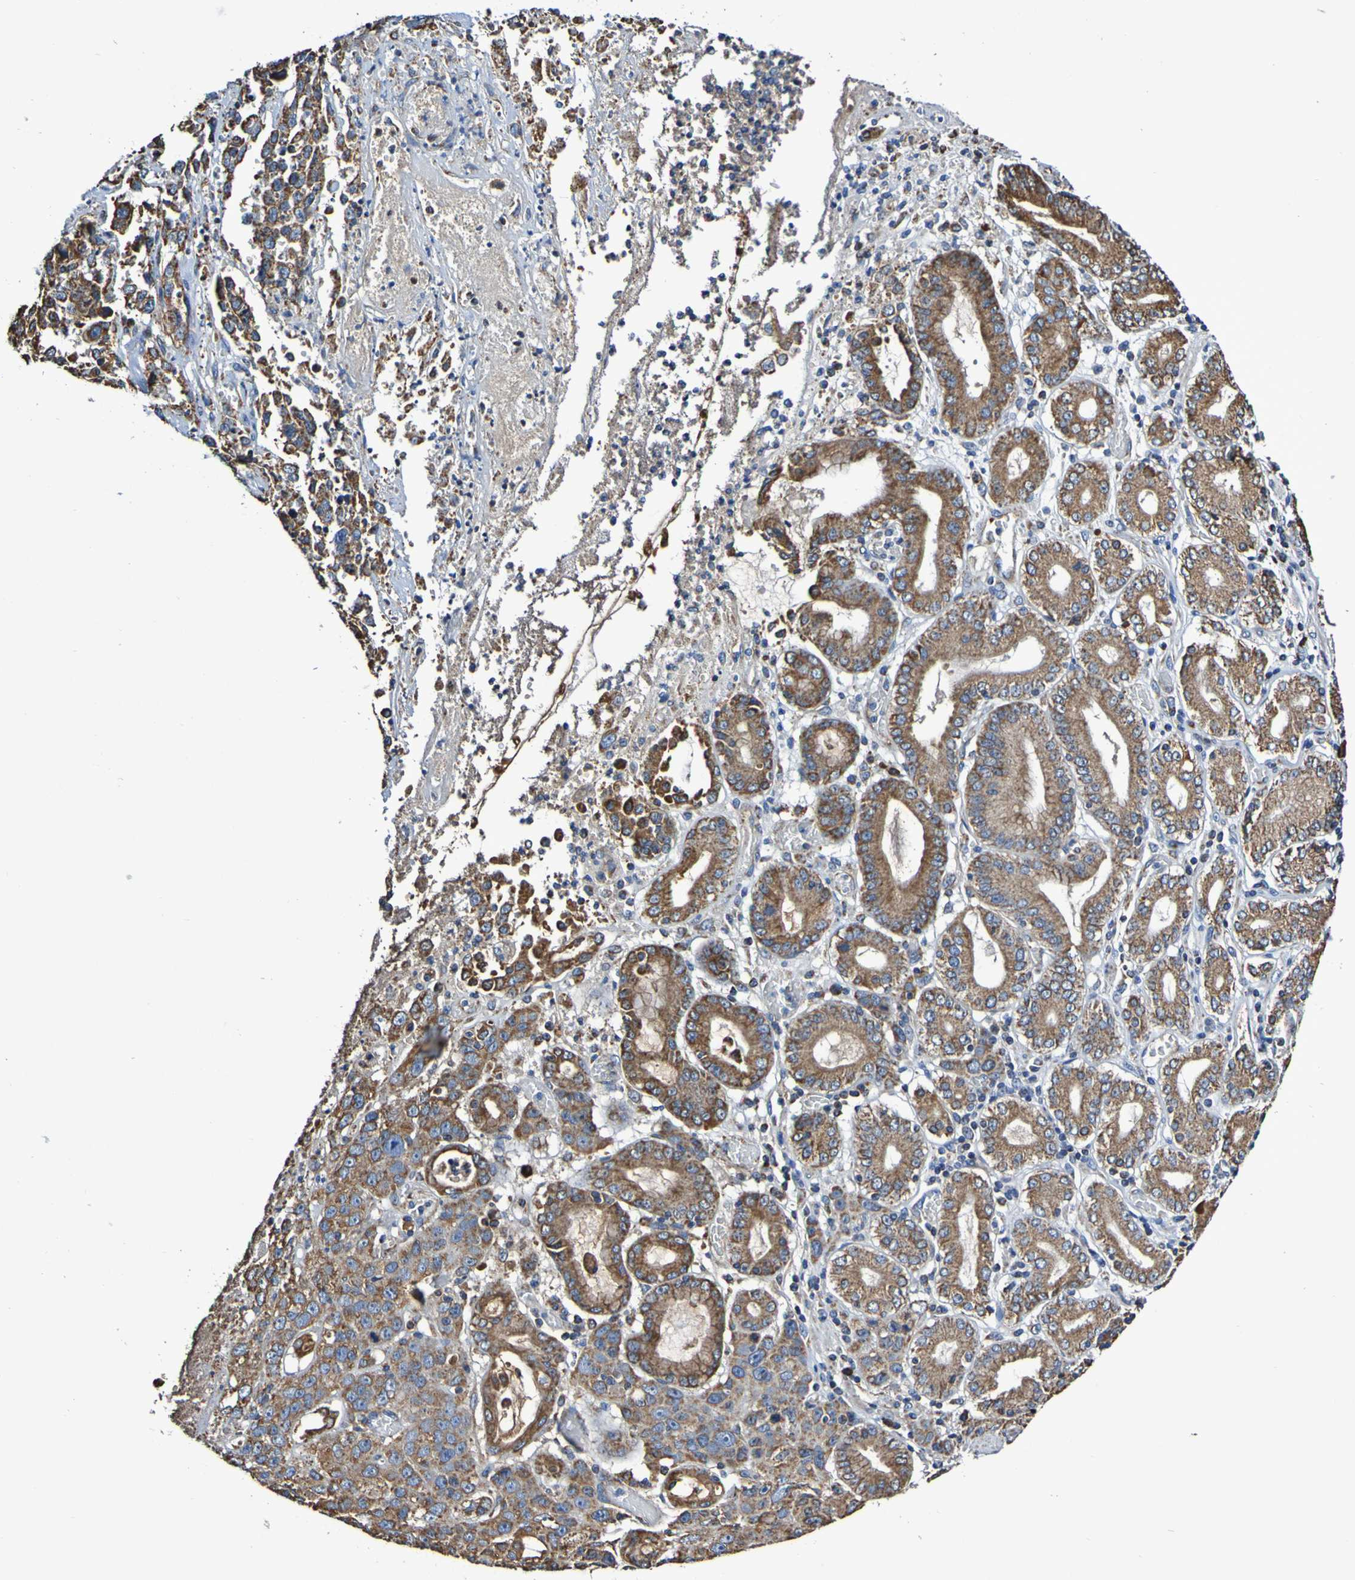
{"staining": {"intensity": "strong", "quantity": ">75%", "location": "cytoplasmic/membranous"}, "tissue": "stomach cancer", "cell_type": "Tumor cells", "image_type": "cancer", "snomed": [{"axis": "morphology", "description": "Normal tissue, NOS"}, {"axis": "morphology", "description": "Adenocarcinoma, NOS"}, {"axis": "topography", "description": "Stomach"}], "caption": "Stomach adenocarcinoma stained for a protein (brown) demonstrates strong cytoplasmic/membranous positive expression in about >75% of tumor cells.", "gene": "IL18R1", "patient": {"sex": "male", "age": 48}}